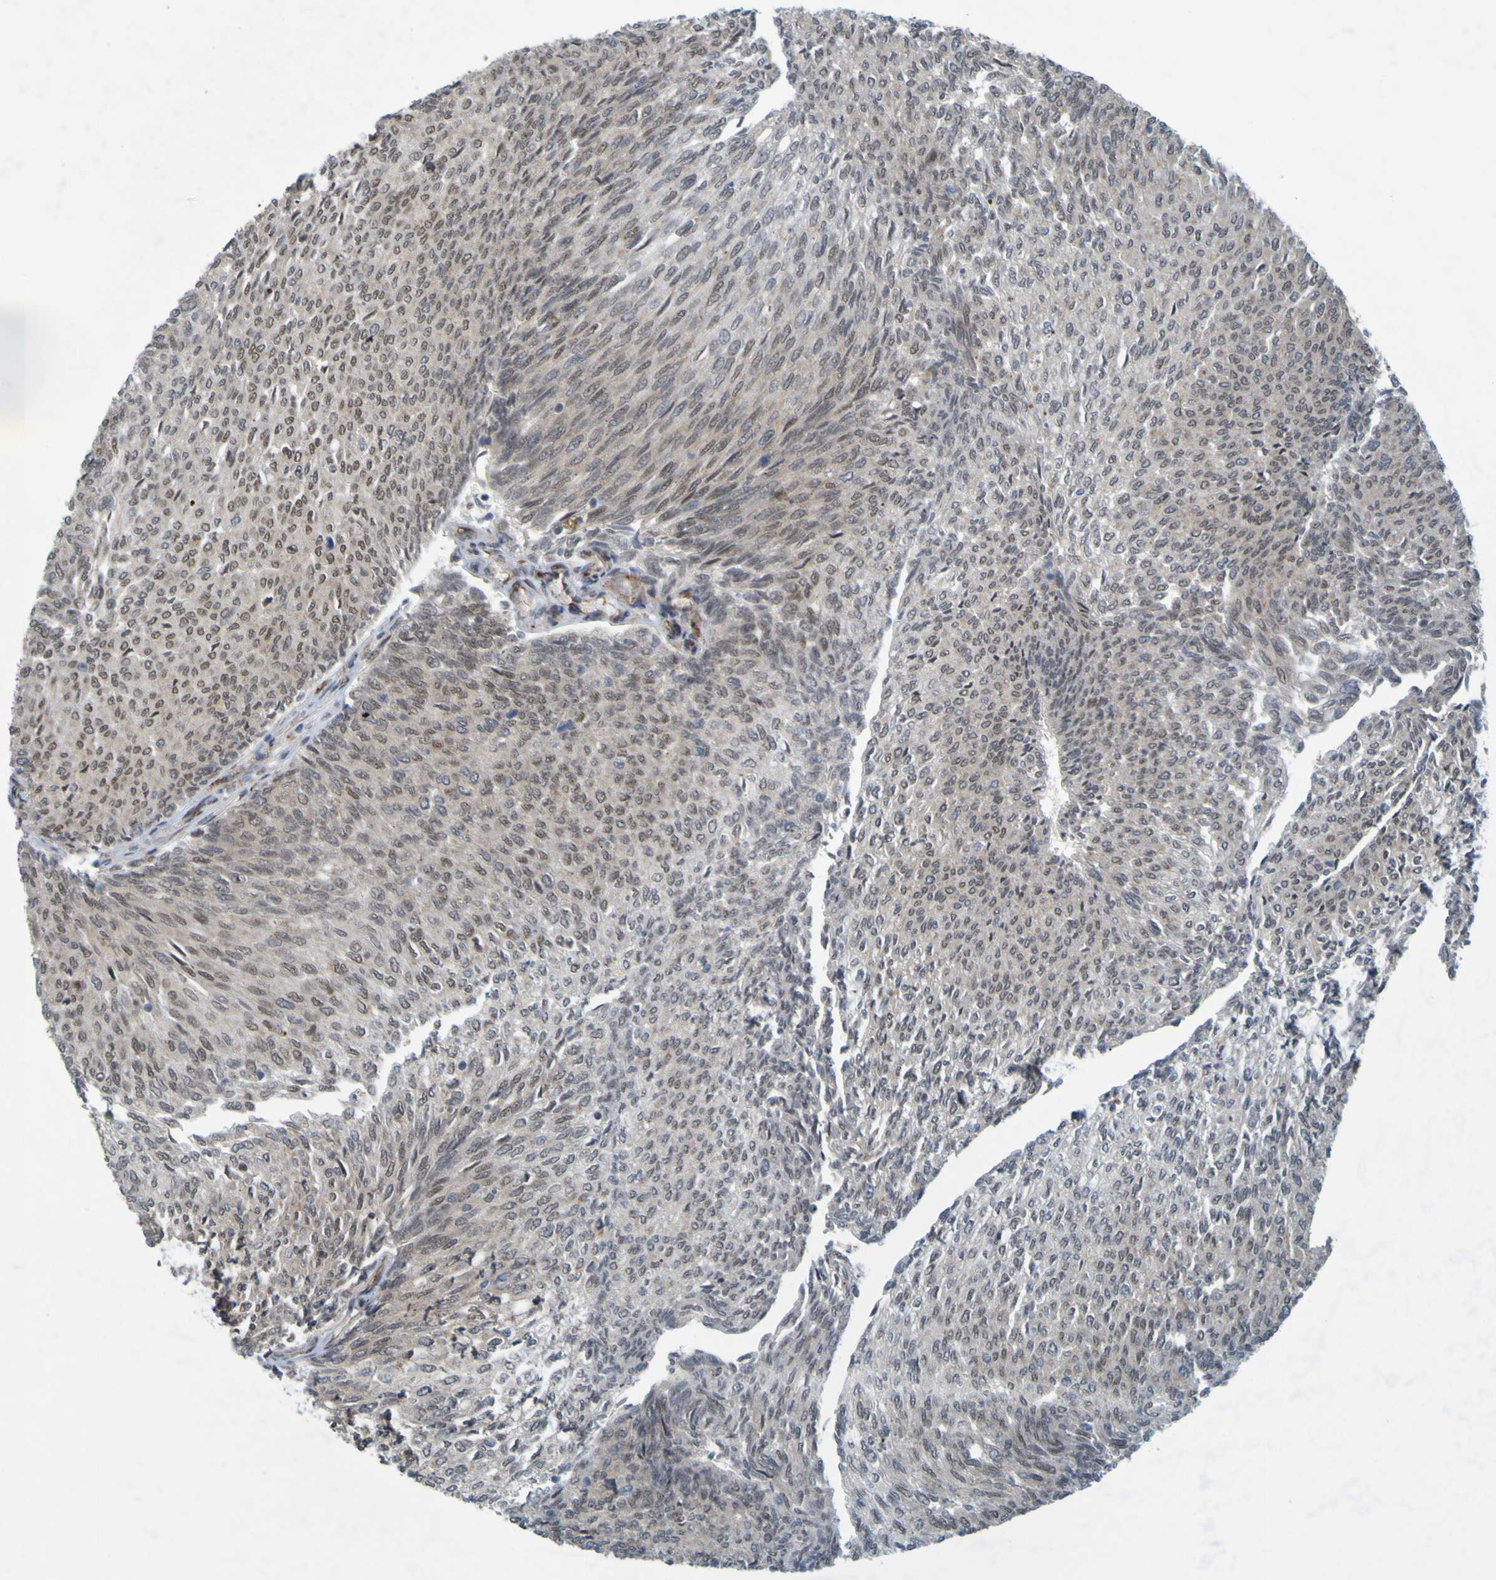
{"staining": {"intensity": "weak", "quantity": "<25%", "location": "nuclear"}, "tissue": "urothelial cancer", "cell_type": "Tumor cells", "image_type": "cancer", "snomed": [{"axis": "morphology", "description": "Urothelial carcinoma, High grade"}, {"axis": "topography", "description": "Urinary bladder"}], "caption": "Immunohistochemistry histopathology image of urothelial cancer stained for a protein (brown), which reveals no positivity in tumor cells.", "gene": "MCPH1", "patient": {"sex": "male", "age": 78}}